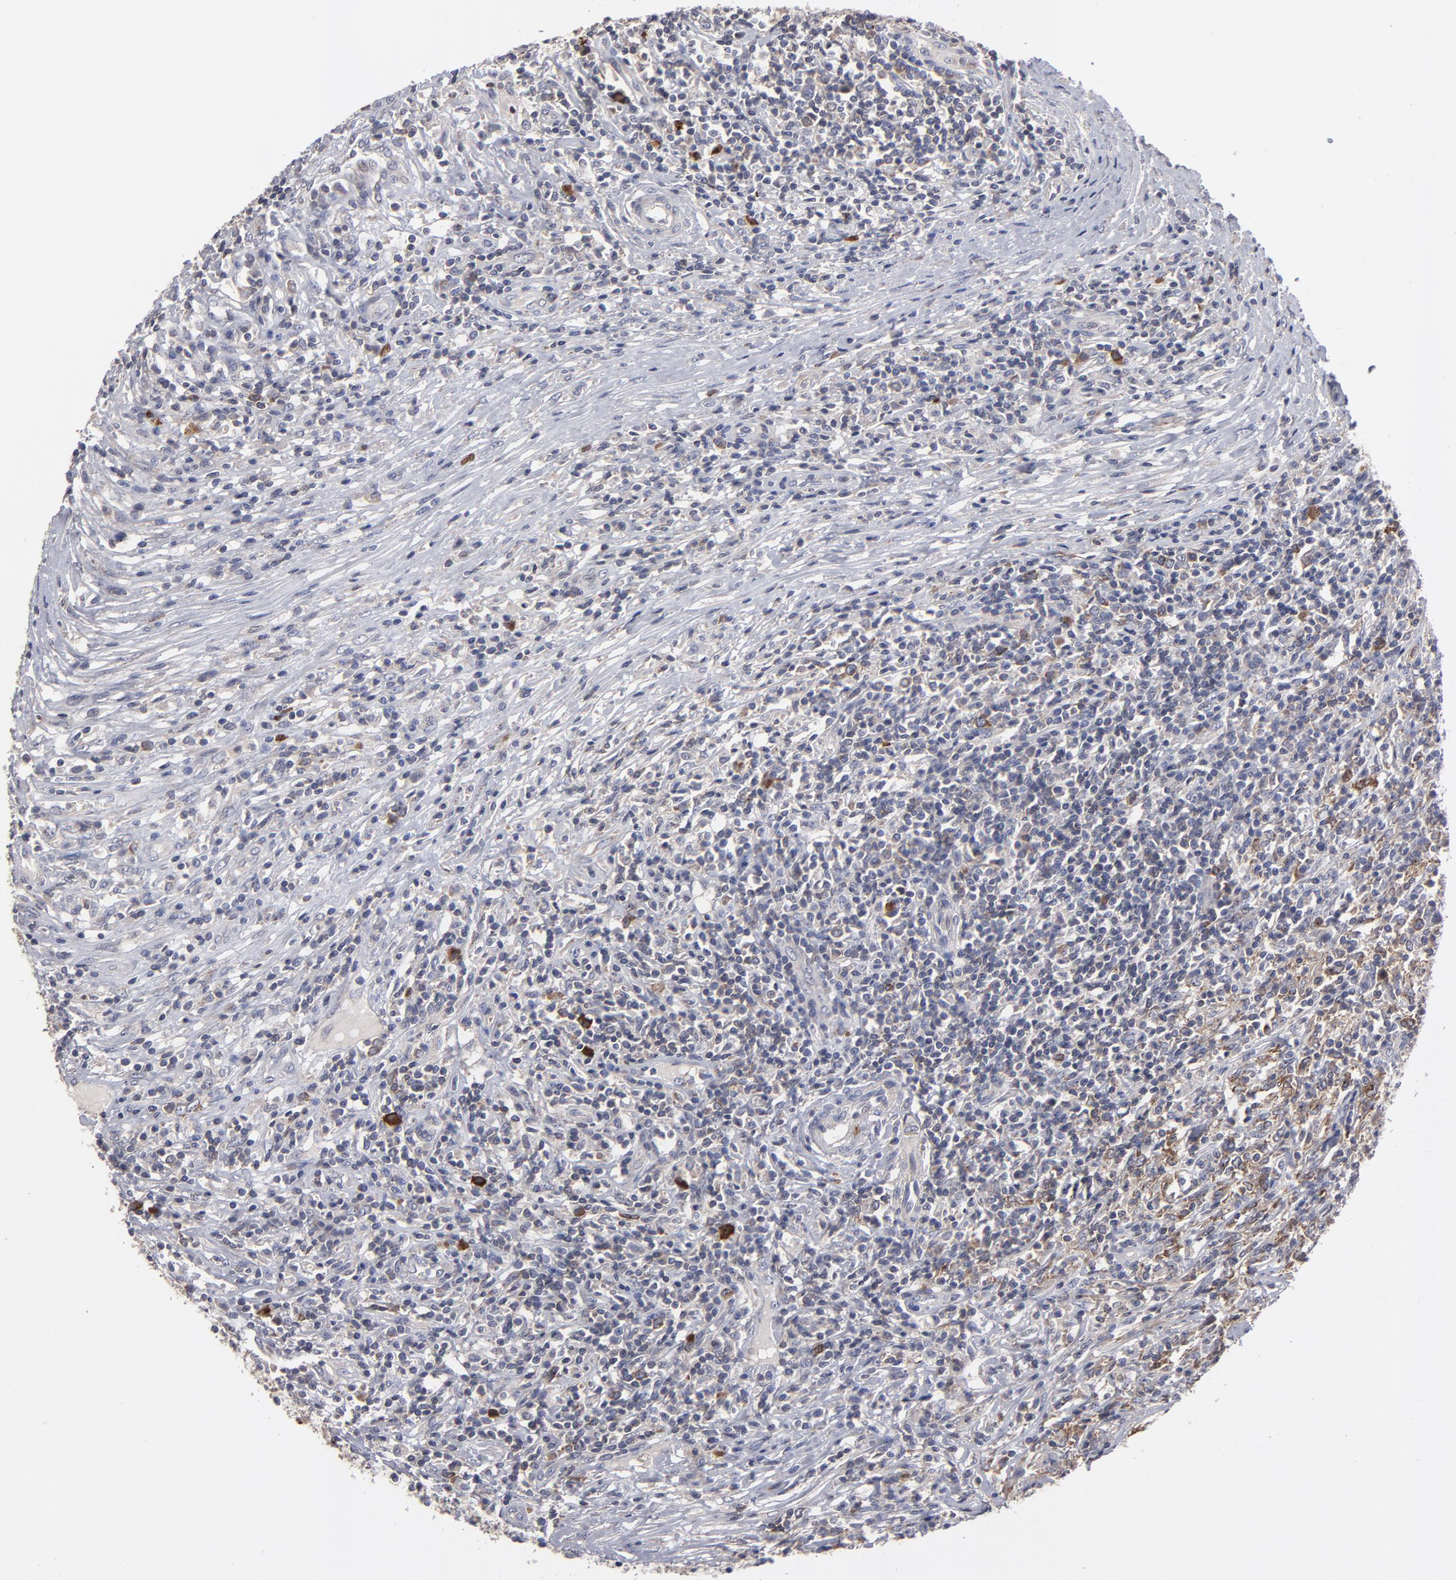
{"staining": {"intensity": "moderate", "quantity": "25%-75%", "location": "cytoplasmic/membranous"}, "tissue": "lymphoma", "cell_type": "Tumor cells", "image_type": "cancer", "snomed": [{"axis": "morphology", "description": "Malignant lymphoma, non-Hodgkin's type, High grade"}, {"axis": "topography", "description": "Lymph node"}], "caption": "Tumor cells reveal medium levels of moderate cytoplasmic/membranous staining in approximately 25%-75% of cells in lymphoma.", "gene": "CEP97", "patient": {"sex": "female", "age": 84}}